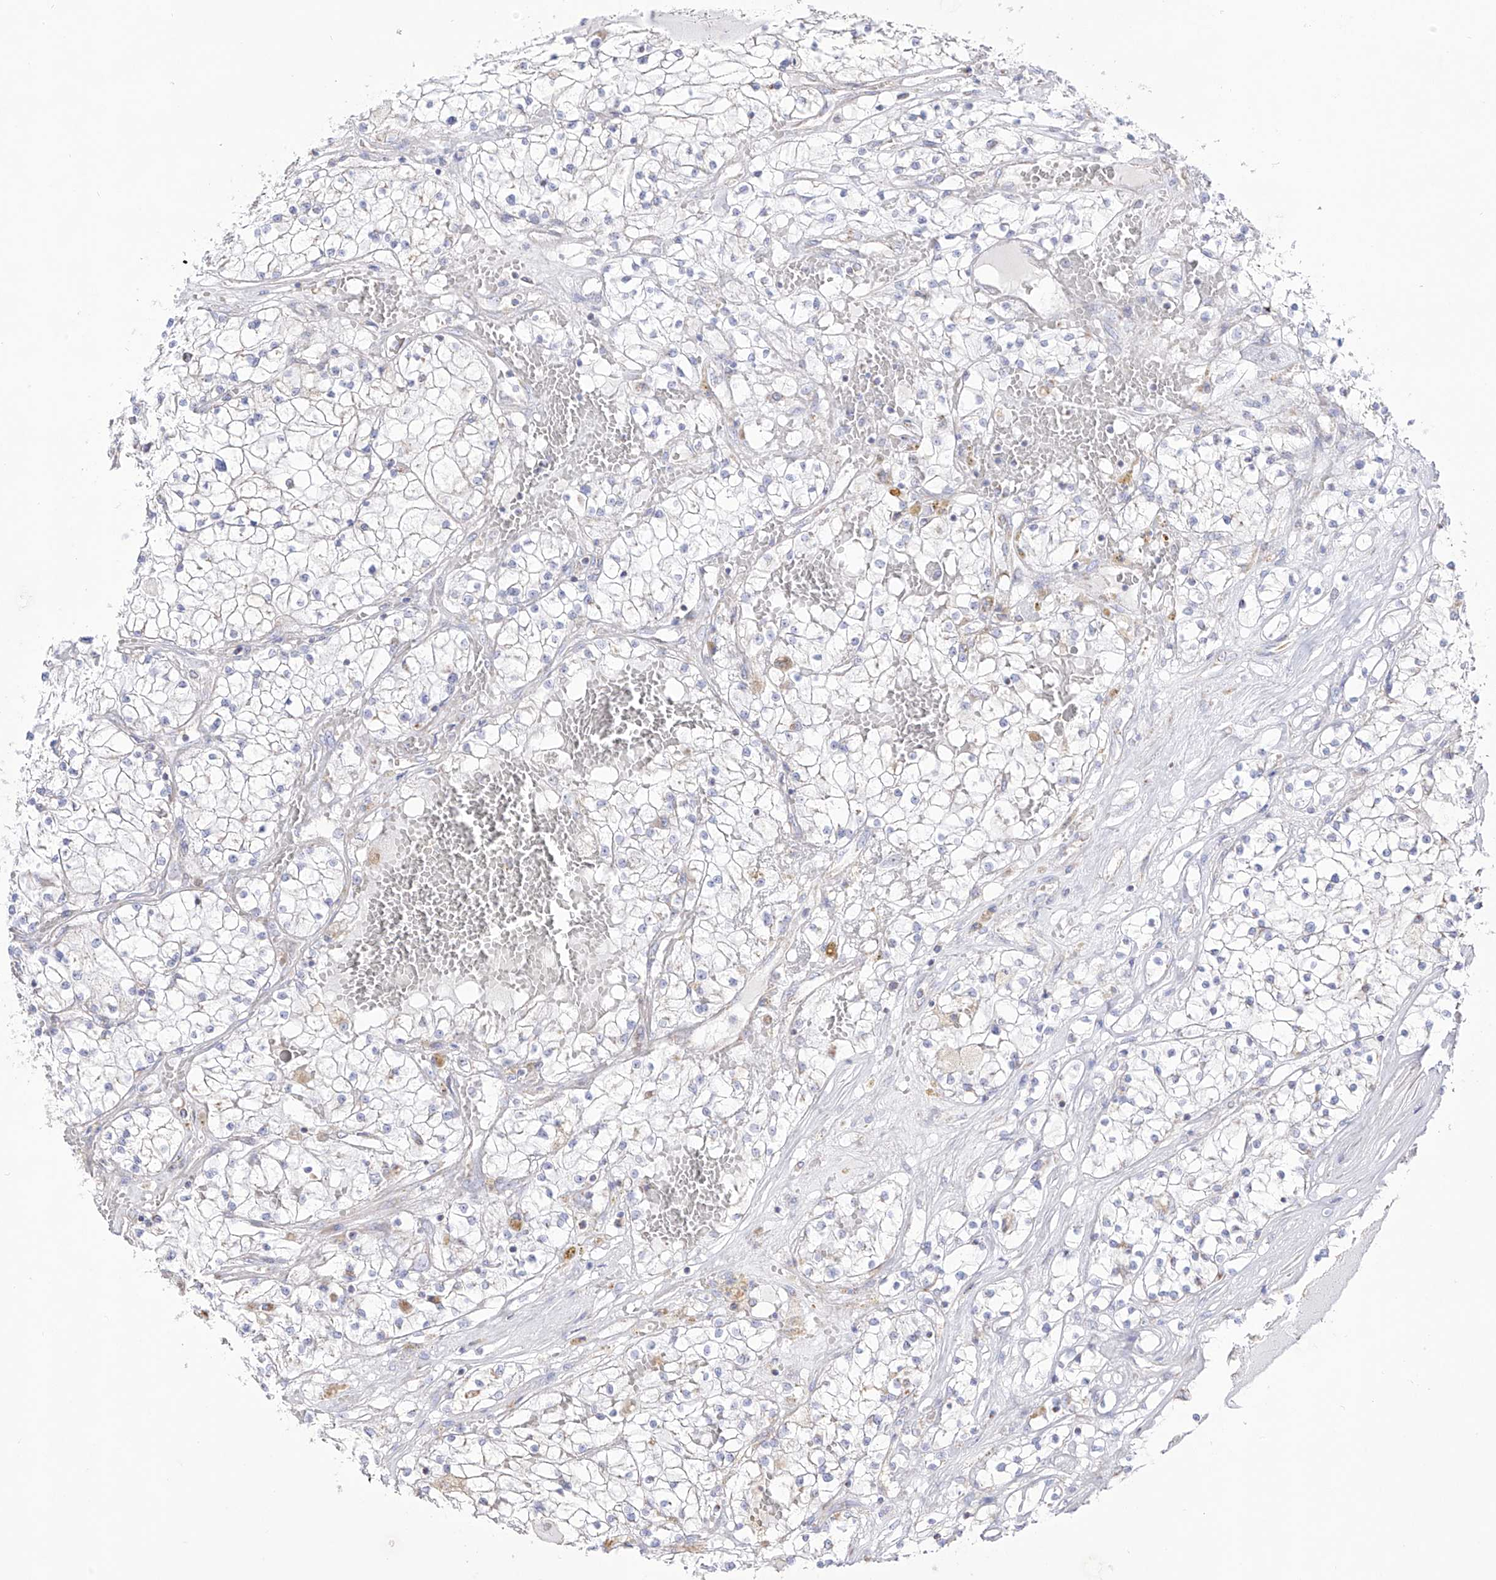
{"staining": {"intensity": "negative", "quantity": "none", "location": "none"}, "tissue": "renal cancer", "cell_type": "Tumor cells", "image_type": "cancer", "snomed": [{"axis": "morphology", "description": "Normal tissue, NOS"}, {"axis": "morphology", "description": "Adenocarcinoma, NOS"}, {"axis": "topography", "description": "Kidney"}], "caption": "There is no significant staining in tumor cells of renal adenocarcinoma.", "gene": "RCHY1", "patient": {"sex": "male", "age": 68}}